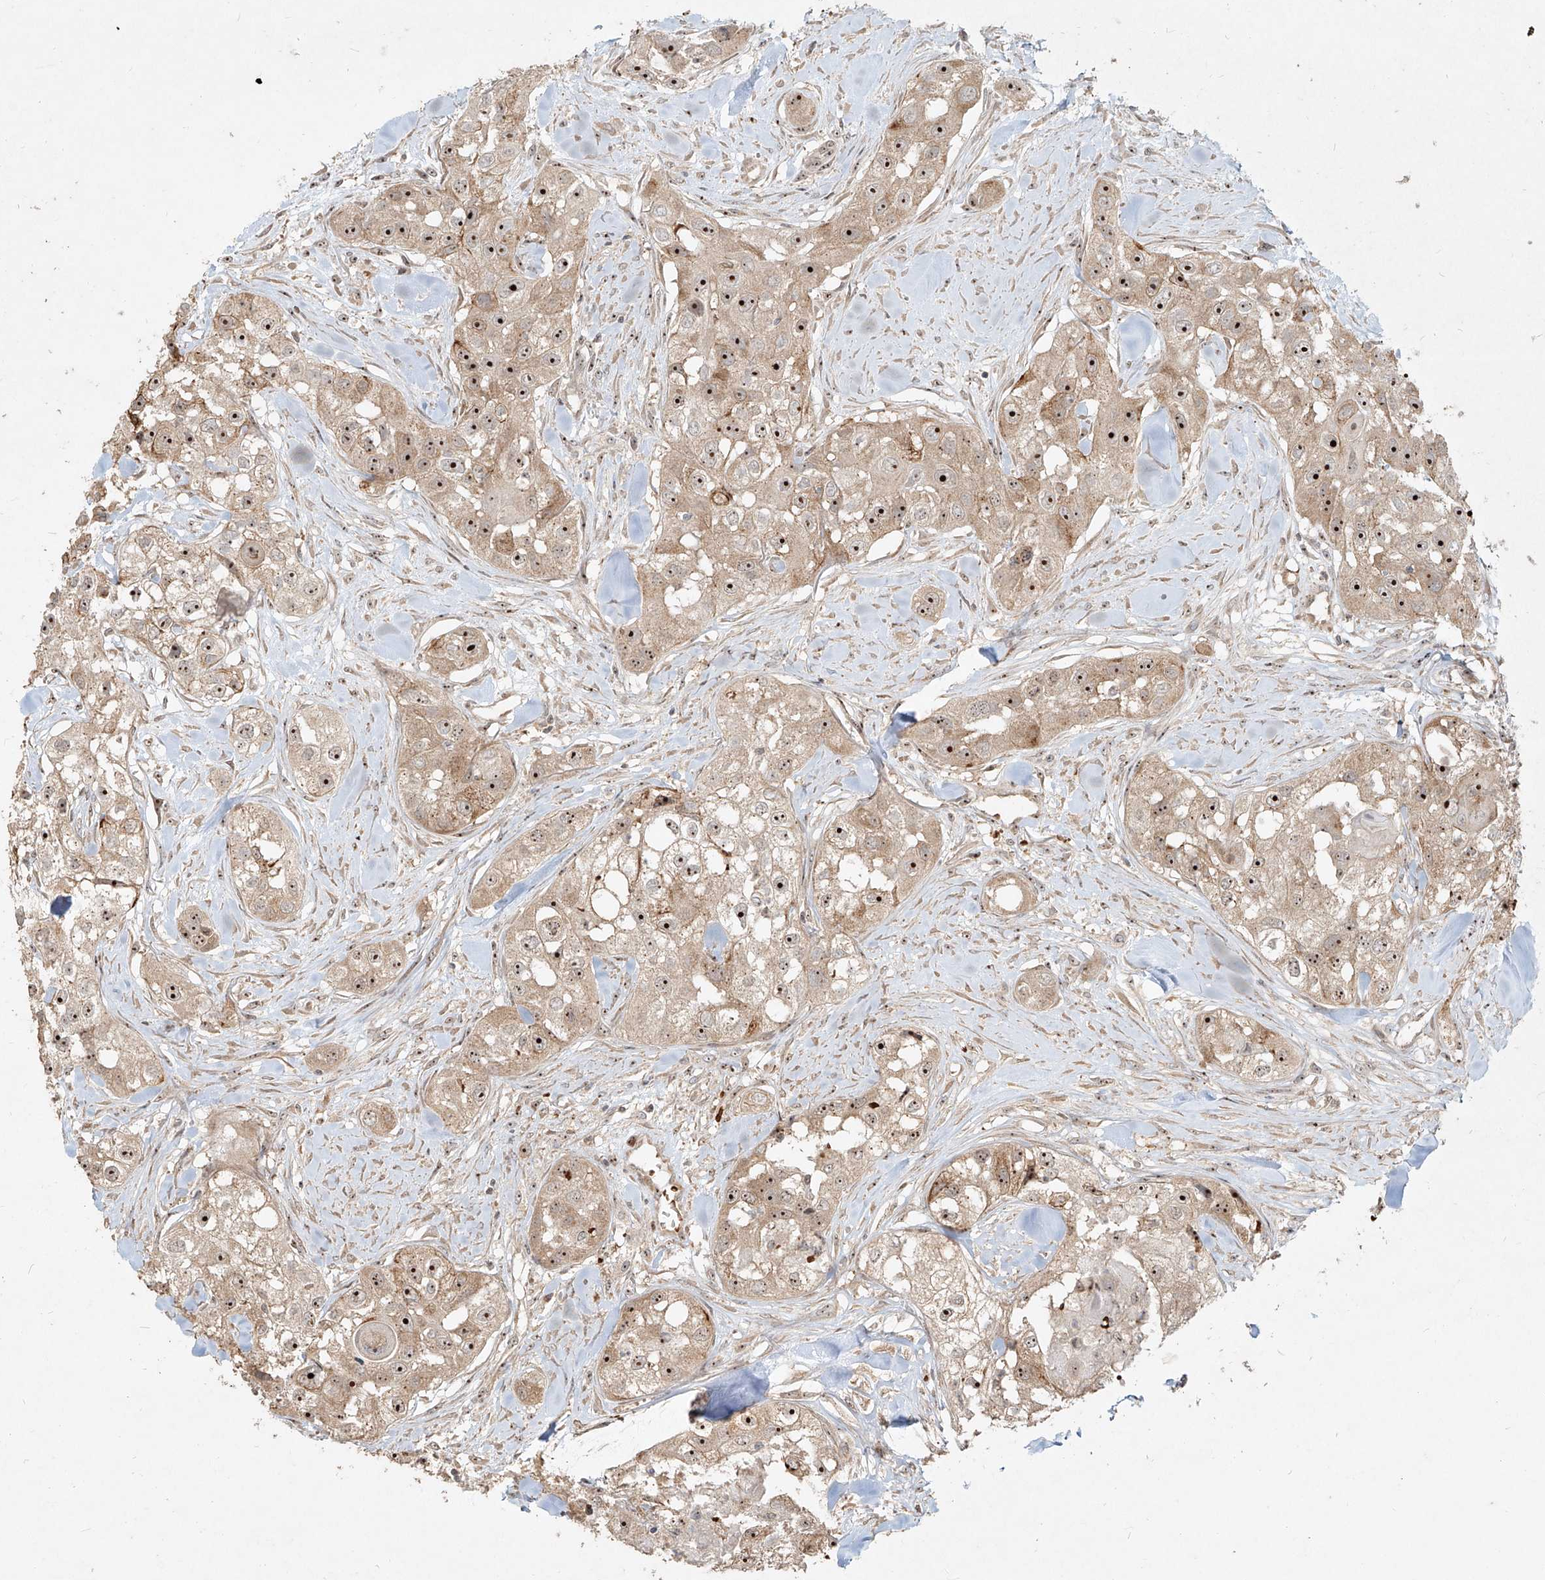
{"staining": {"intensity": "strong", "quantity": ">75%", "location": "nuclear"}, "tissue": "head and neck cancer", "cell_type": "Tumor cells", "image_type": "cancer", "snomed": [{"axis": "morphology", "description": "Normal tissue, NOS"}, {"axis": "morphology", "description": "Squamous cell carcinoma, NOS"}, {"axis": "topography", "description": "Skeletal muscle"}, {"axis": "topography", "description": "Head-Neck"}], "caption": "Head and neck cancer stained with a protein marker exhibits strong staining in tumor cells.", "gene": "BYSL", "patient": {"sex": "male", "age": 51}}